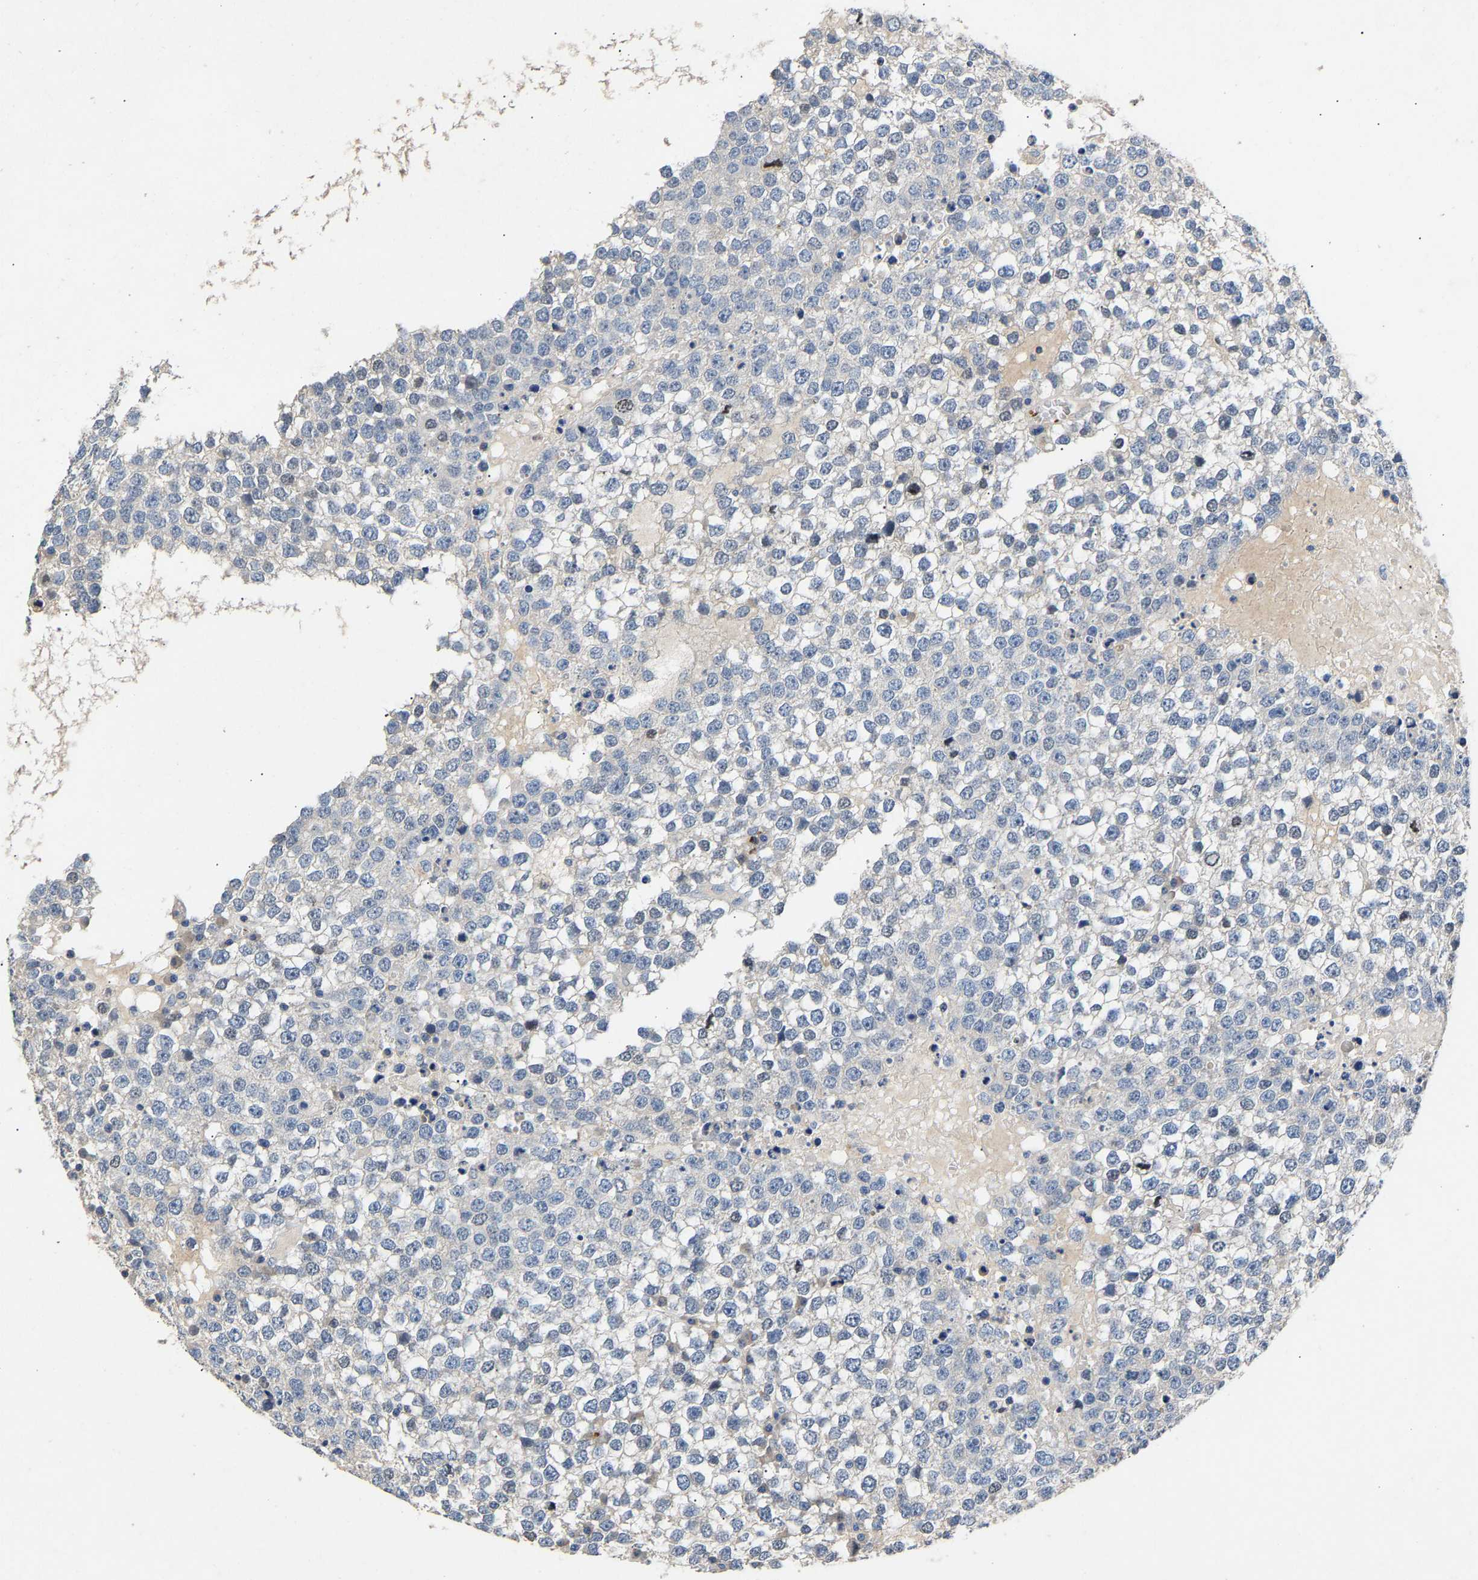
{"staining": {"intensity": "negative", "quantity": "none", "location": "none"}, "tissue": "testis cancer", "cell_type": "Tumor cells", "image_type": "cancer", "snomed": [{"axis": "morphology", "description": "Seminoma, NOS"}, {"axis": "topography", "description": "Testis"}], "caption": "Immunohistochemistry image of human testis seminoma stained for a protein (brown), which reveals no staining in tumor cells.", "gene": "CCDC171", "patient": {"sex": "male", "age": 65}}